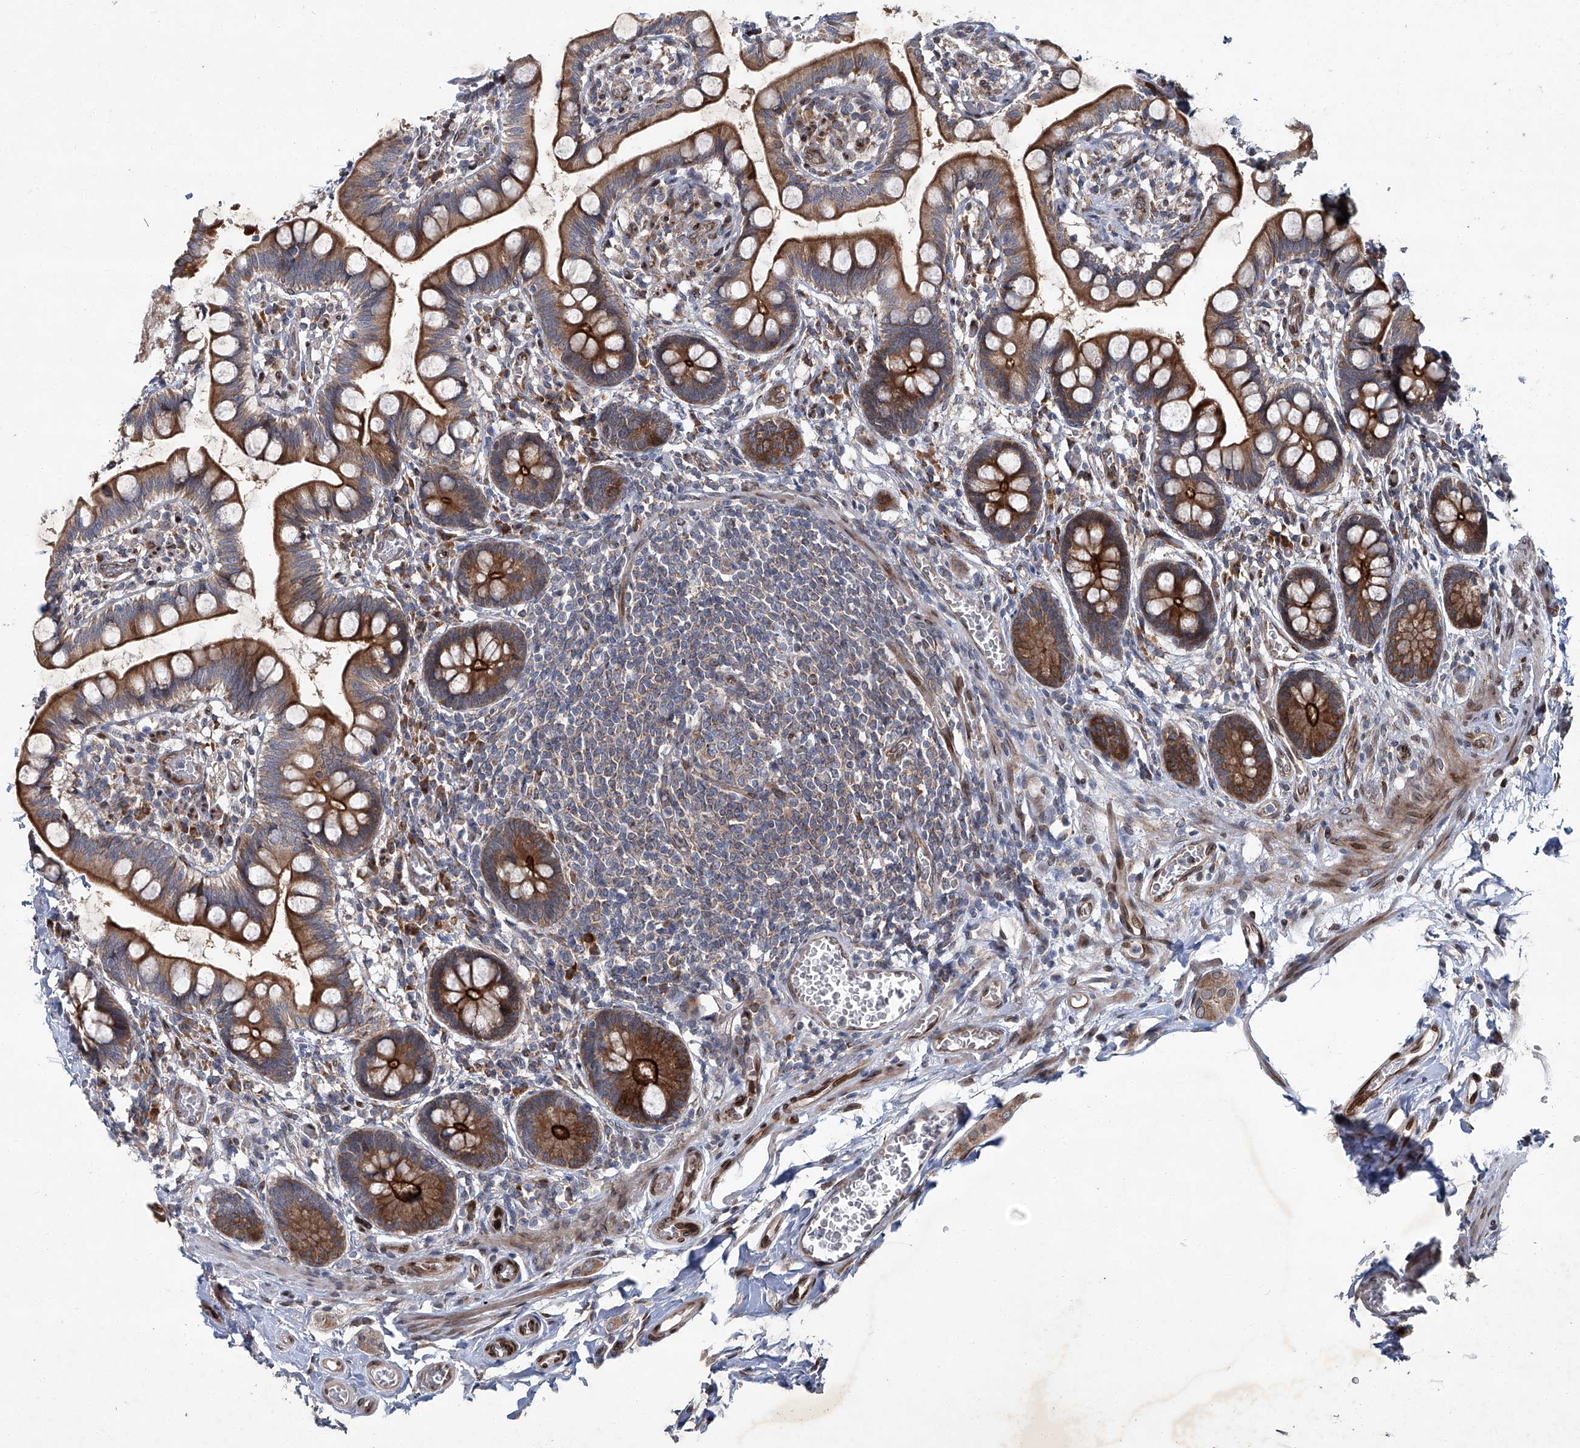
{"staining": {"intensity": "strong", "quantity": ">75%", "location": "cytoplasmic/membranous"}, "tissue": "small intestine", "cell_type": "Glandular cells", "image_type": "normal", "snomed": [{"axis": "morphology", "description": "Normal tissue, NOS"}, {"axis": "topography", "description": "Small intestine"}], "caption": "Small intestine stained with a brown dye exhibits strong cytoplasmic/membranous positive staining in about >75% of glandular cells.", "gene": "GPR132", "patient": {"sex": "male", "age": 52}}